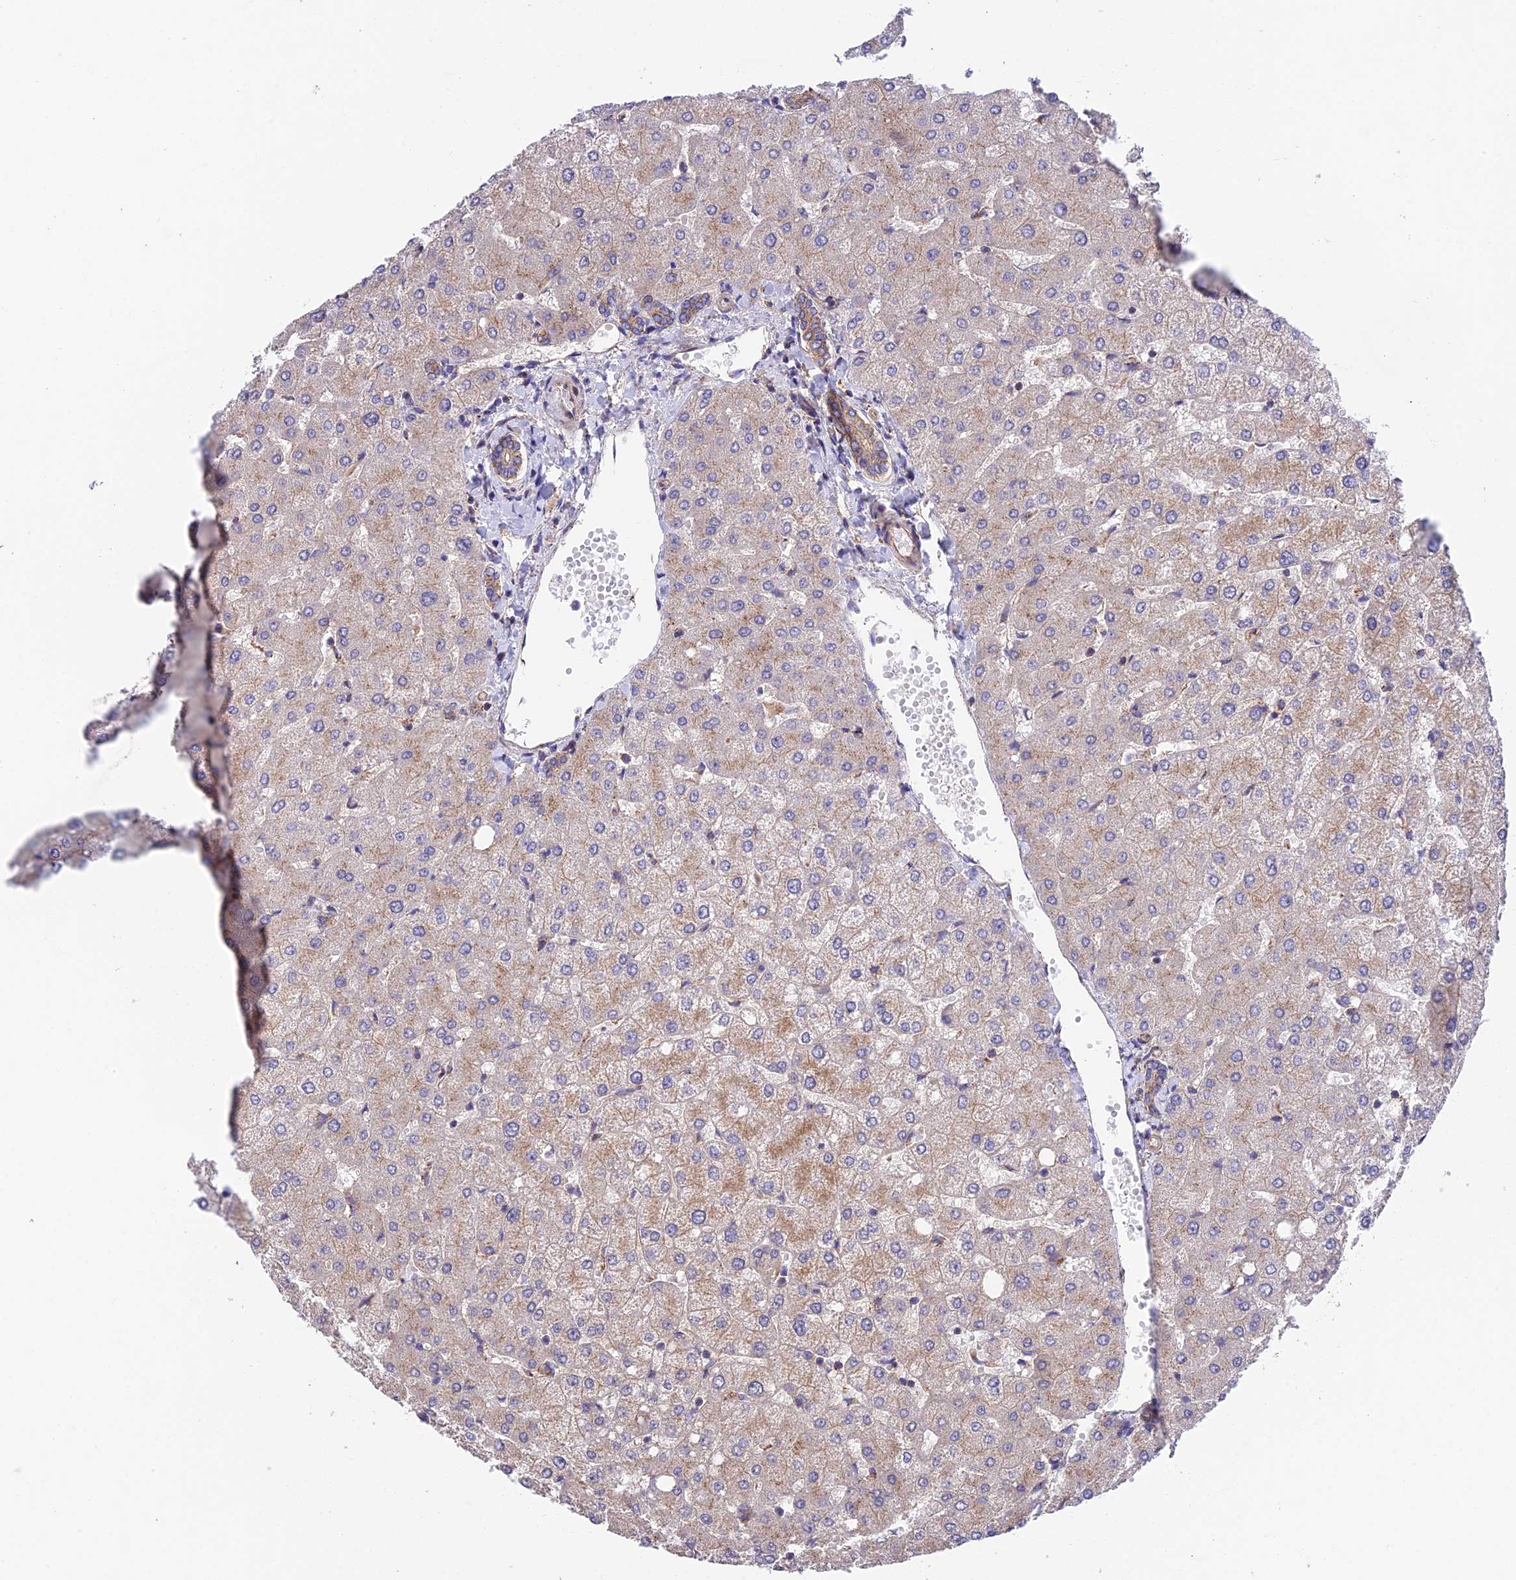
{"staining": {"intensity": "weak", "quantity": "25%-75%", "location": "cytoplasmic/membranous"}, "tissue": "liver", "cell_type": "Cholangiocytes", "image_type": "normal", "snomed": [{"axis": "morphology", "description": "Normal tissue, NOS"}, {"axis": "topography", "description": "Liver"}], "caption": "Immunohistochemical staining of unremarkable liver displays 25%-75% levels of weak cytoplasmic/membranous protein expression in approximately 25%-75% of cholangiocytes.", "gene": "QRFP", "patient": {"sex": "female", "age": 54}}